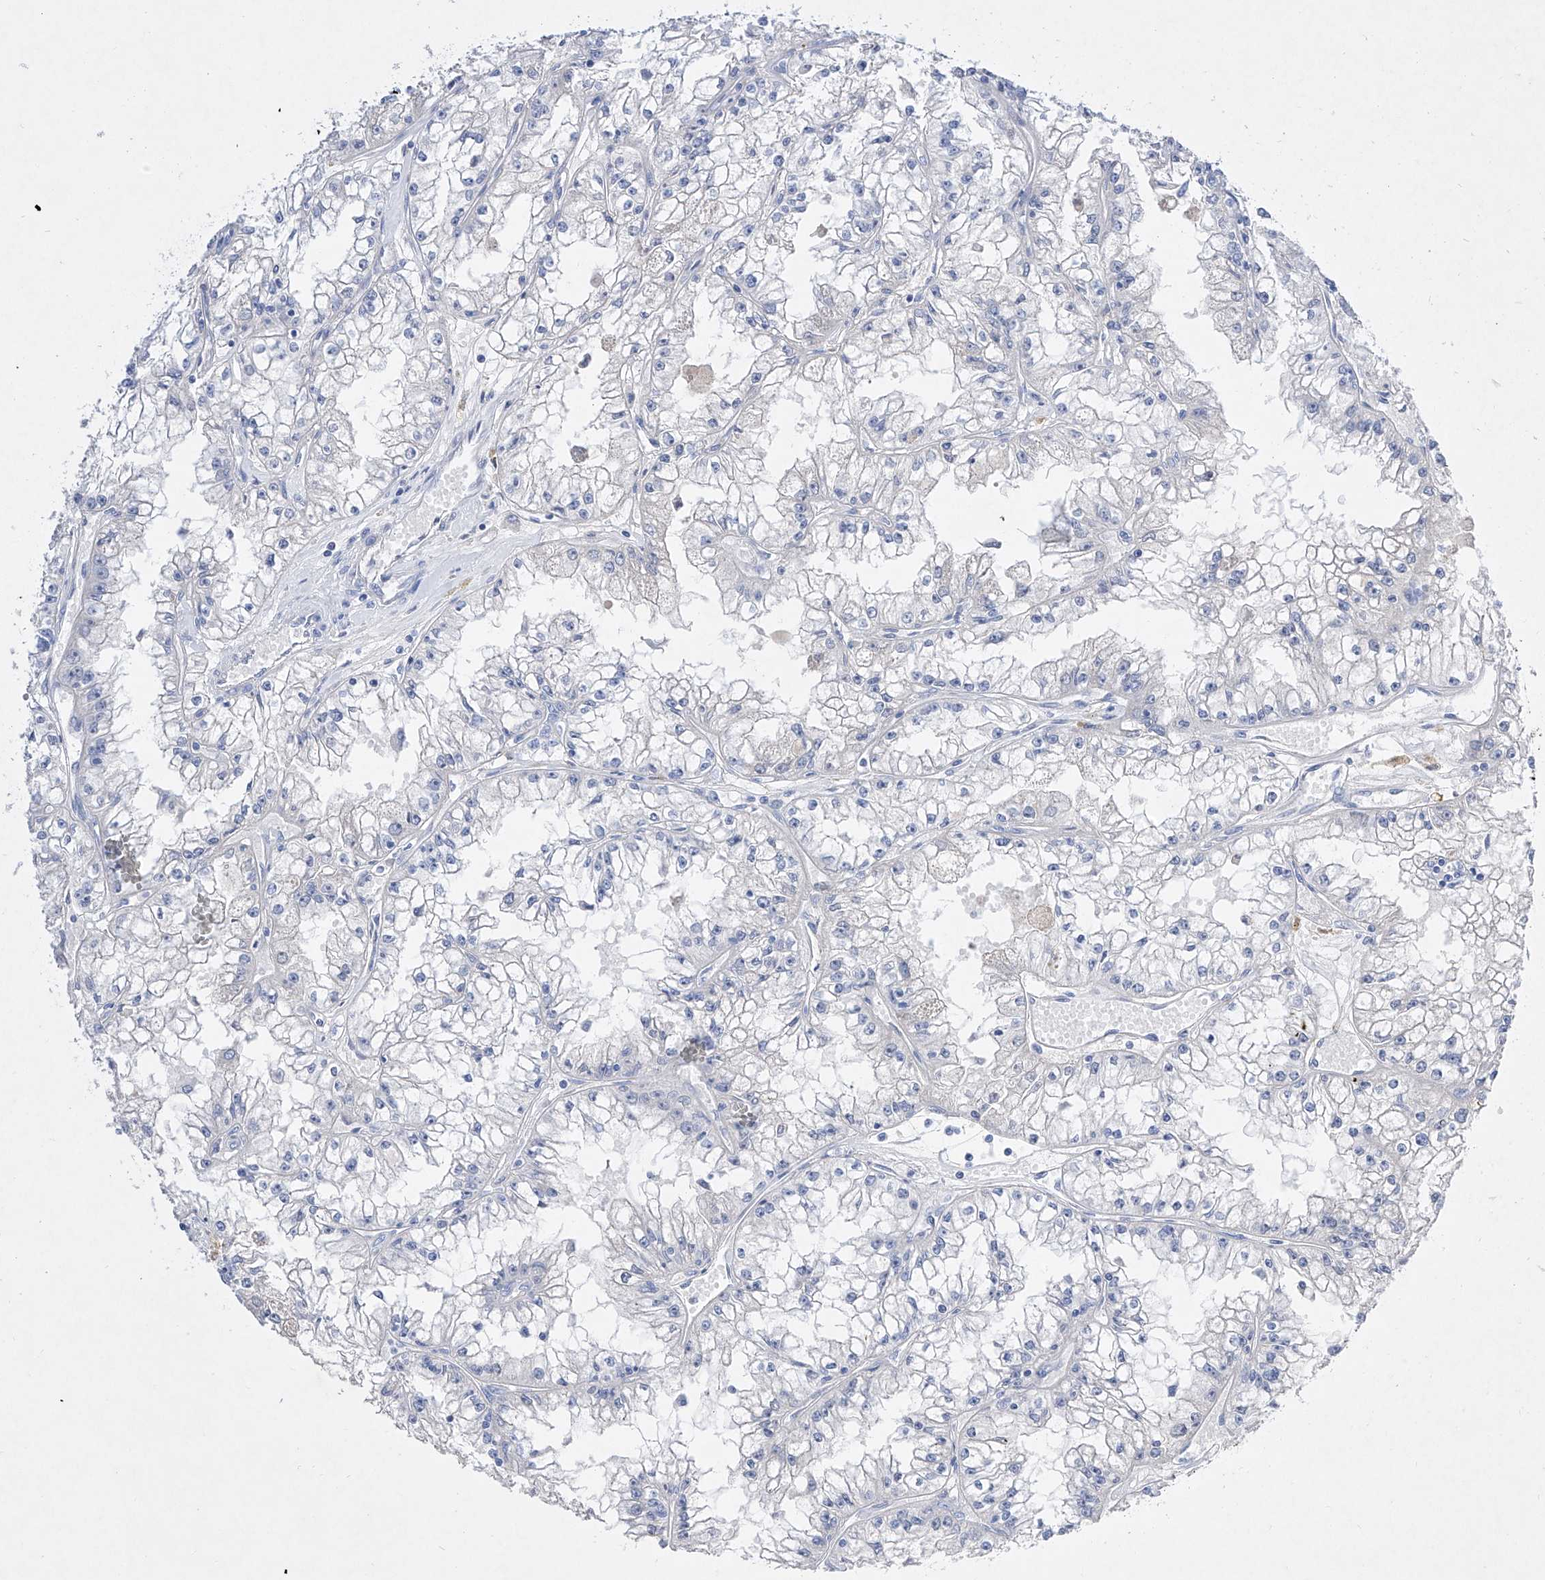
{"staining": {"intensity": "negative", "quantity": "none", "location": "none"}, "tissue": "renal cancer", "cell_type": "Tumor cells", "image_type": "cancer", "snomed": [{"axis": "morphology", "description": "Adenocarcinoma, NOS"}, {"axis": "topography", "description": "Kidney"}], "caption": "This is an IHC photomicrograph of human renal cancer. There is no expression in tumor cells.", "gene": "TM7SF2", "patient": {"sex": "male", "age": 56}}